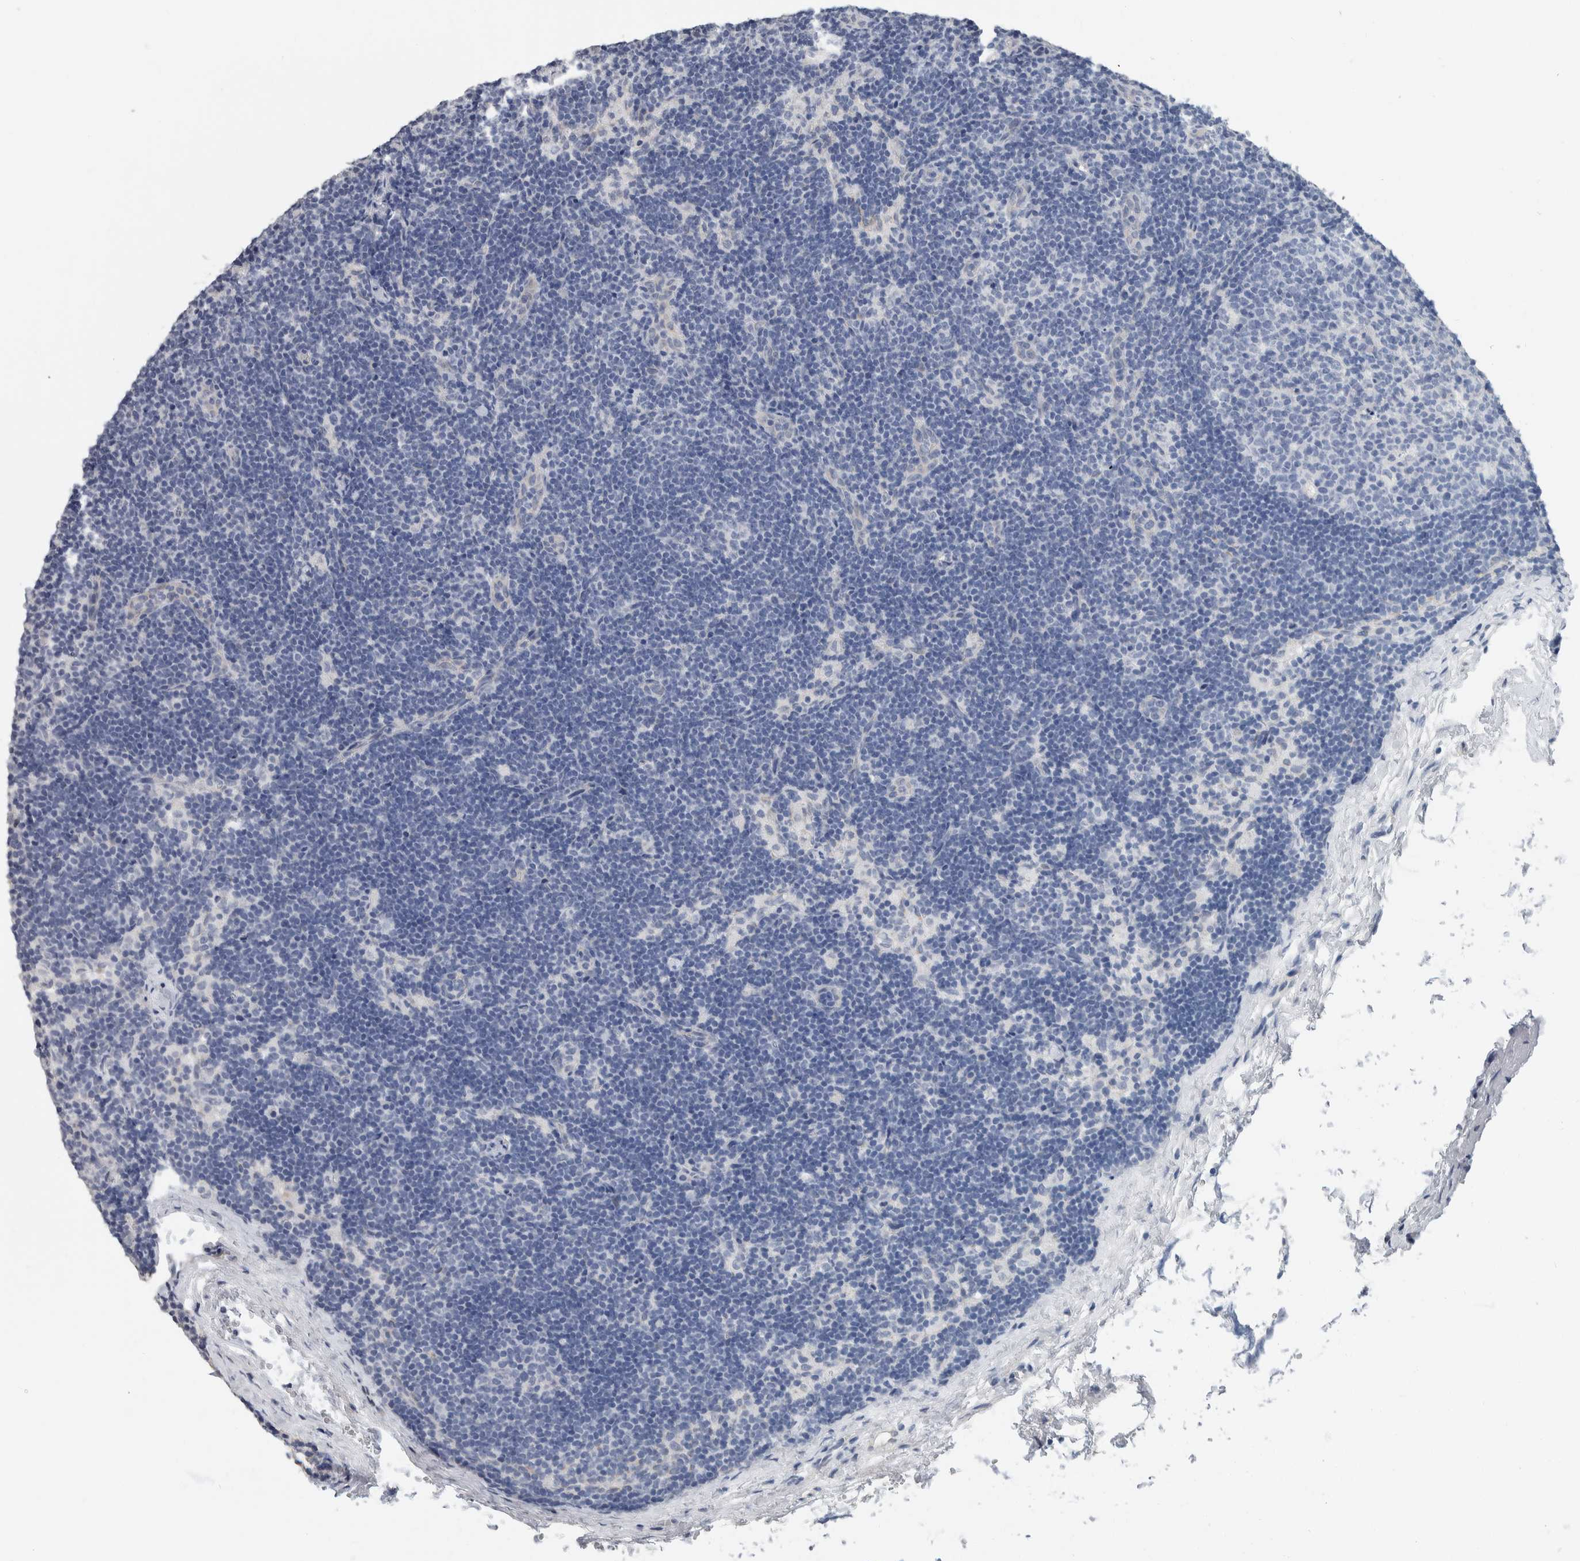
{"staining": {"intensity": "negative", "quantity": "none", "location": "none"}, "tissue": "lymph node", "cell_type": "Germinal center cells", "image_type": "normal", "snomed": [{"axis": "morphology", "description": "Normal tissue, NOS"}, {"axis": "topography", "description": "Lymph node"}], "caption": "Immunohistochemistry histopathology image of unremarkable lymph node: human lymph node stained with DAB (3,3'-diaminobenzidine) demonstrates no significant protein expression in germinal center cells. (Brightfield microscopy of DAB (3,3'-diaminobenzidine) immunohistochemistry at high magnification).", "gene": "NEFM", "patient": {"sex": "female", "age": 22}}